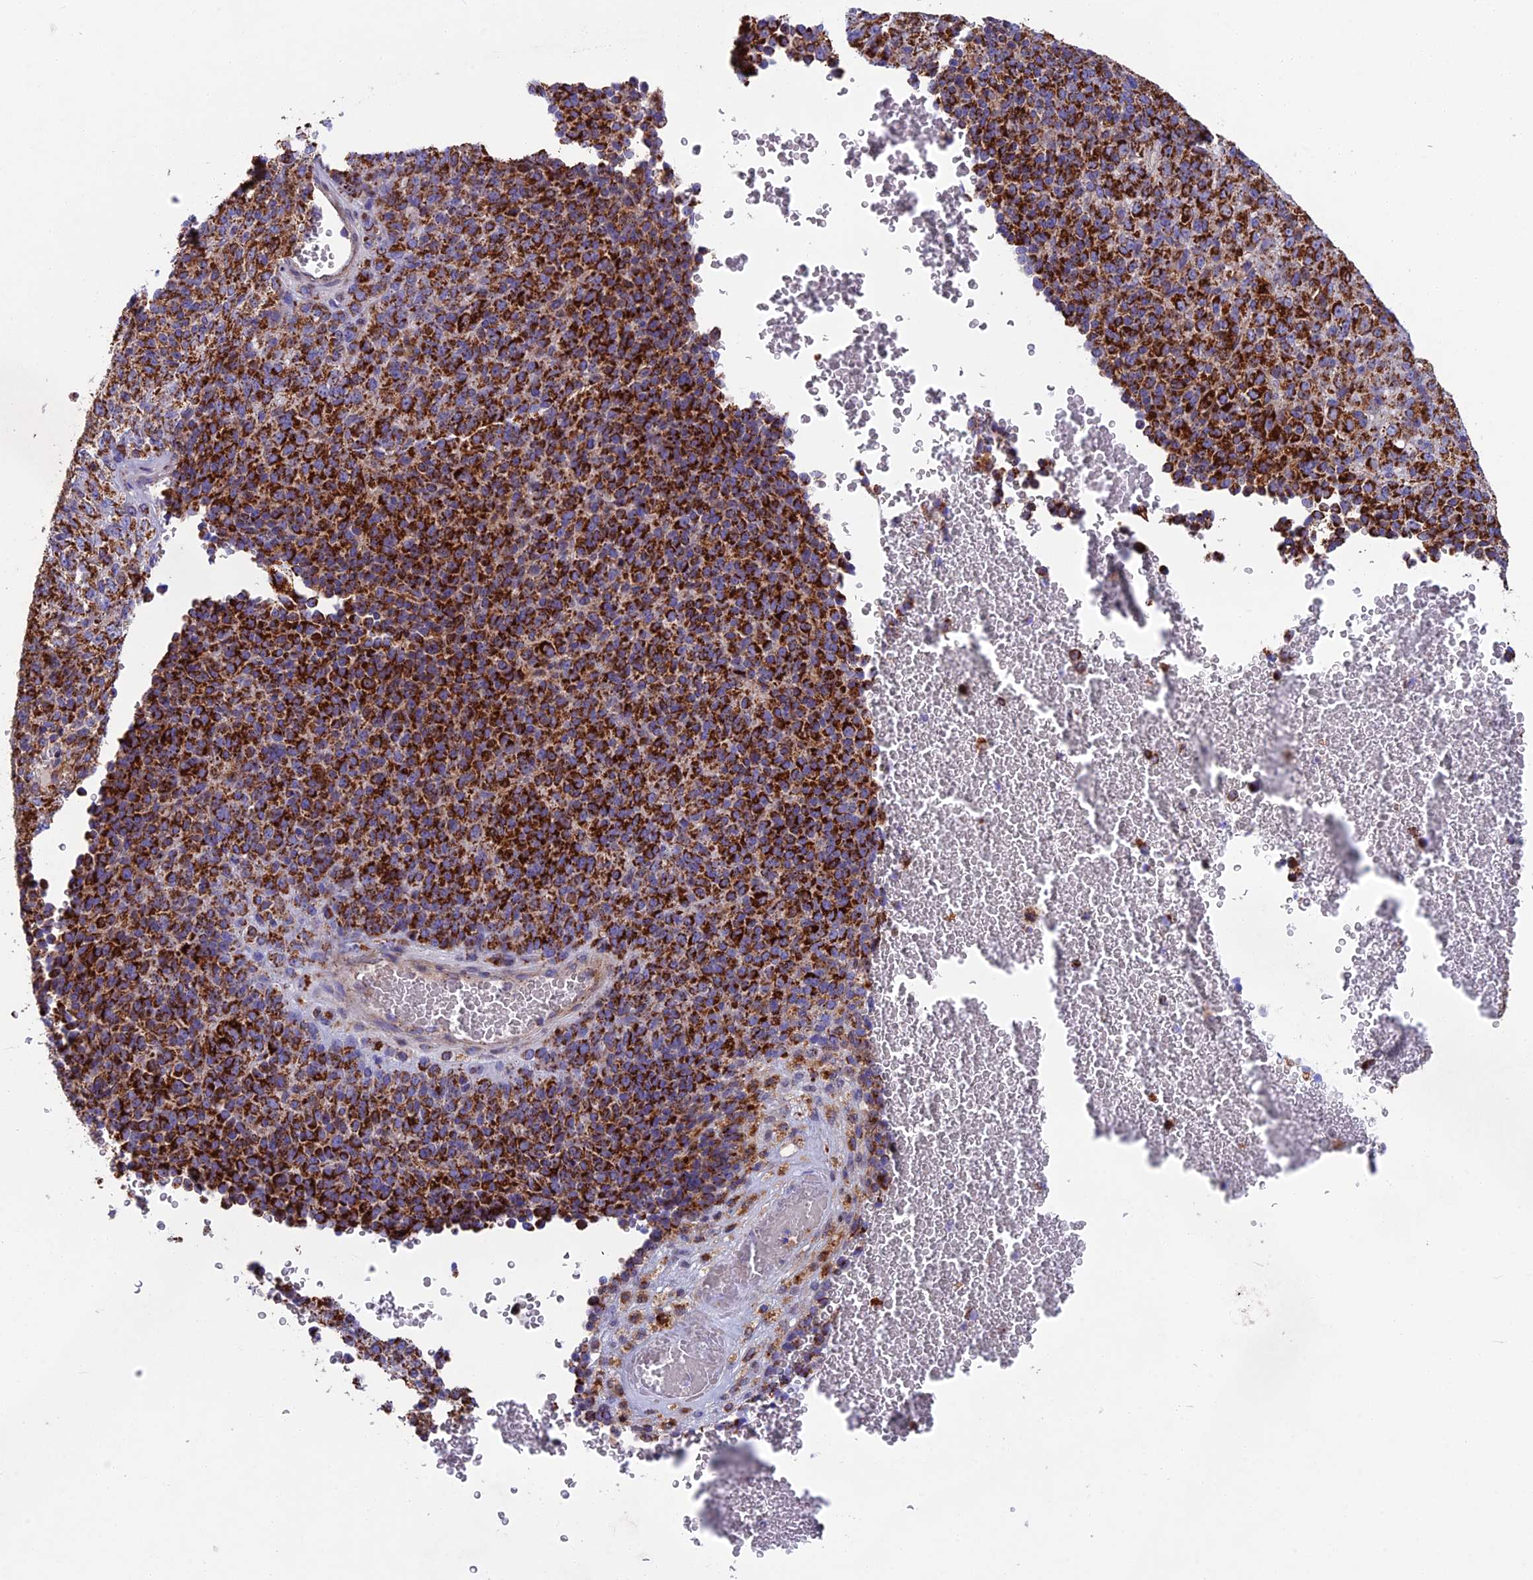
{"staining": {"intensity": "strong", "quantity": ">75%", "location": "cytoplasmic/membranous"}, "tissue": "melanoma", "cell_type": "Tumor cells", "image_type": "cancer", "snomed": [{"axis": "morphology", "description": "Malignant melanoma, Metastatic site"}, {"axis": "topography", "description": "Brain"}], "caption": "DAB (3,3'-diaminobenzidine) immunohistochemical staining of melanoma displays strong cytoplasmic/membranous protein expression in approximately >75% of tumor cells.", "gene": "CS", "patient": {"sex": "female", "age": 56}}